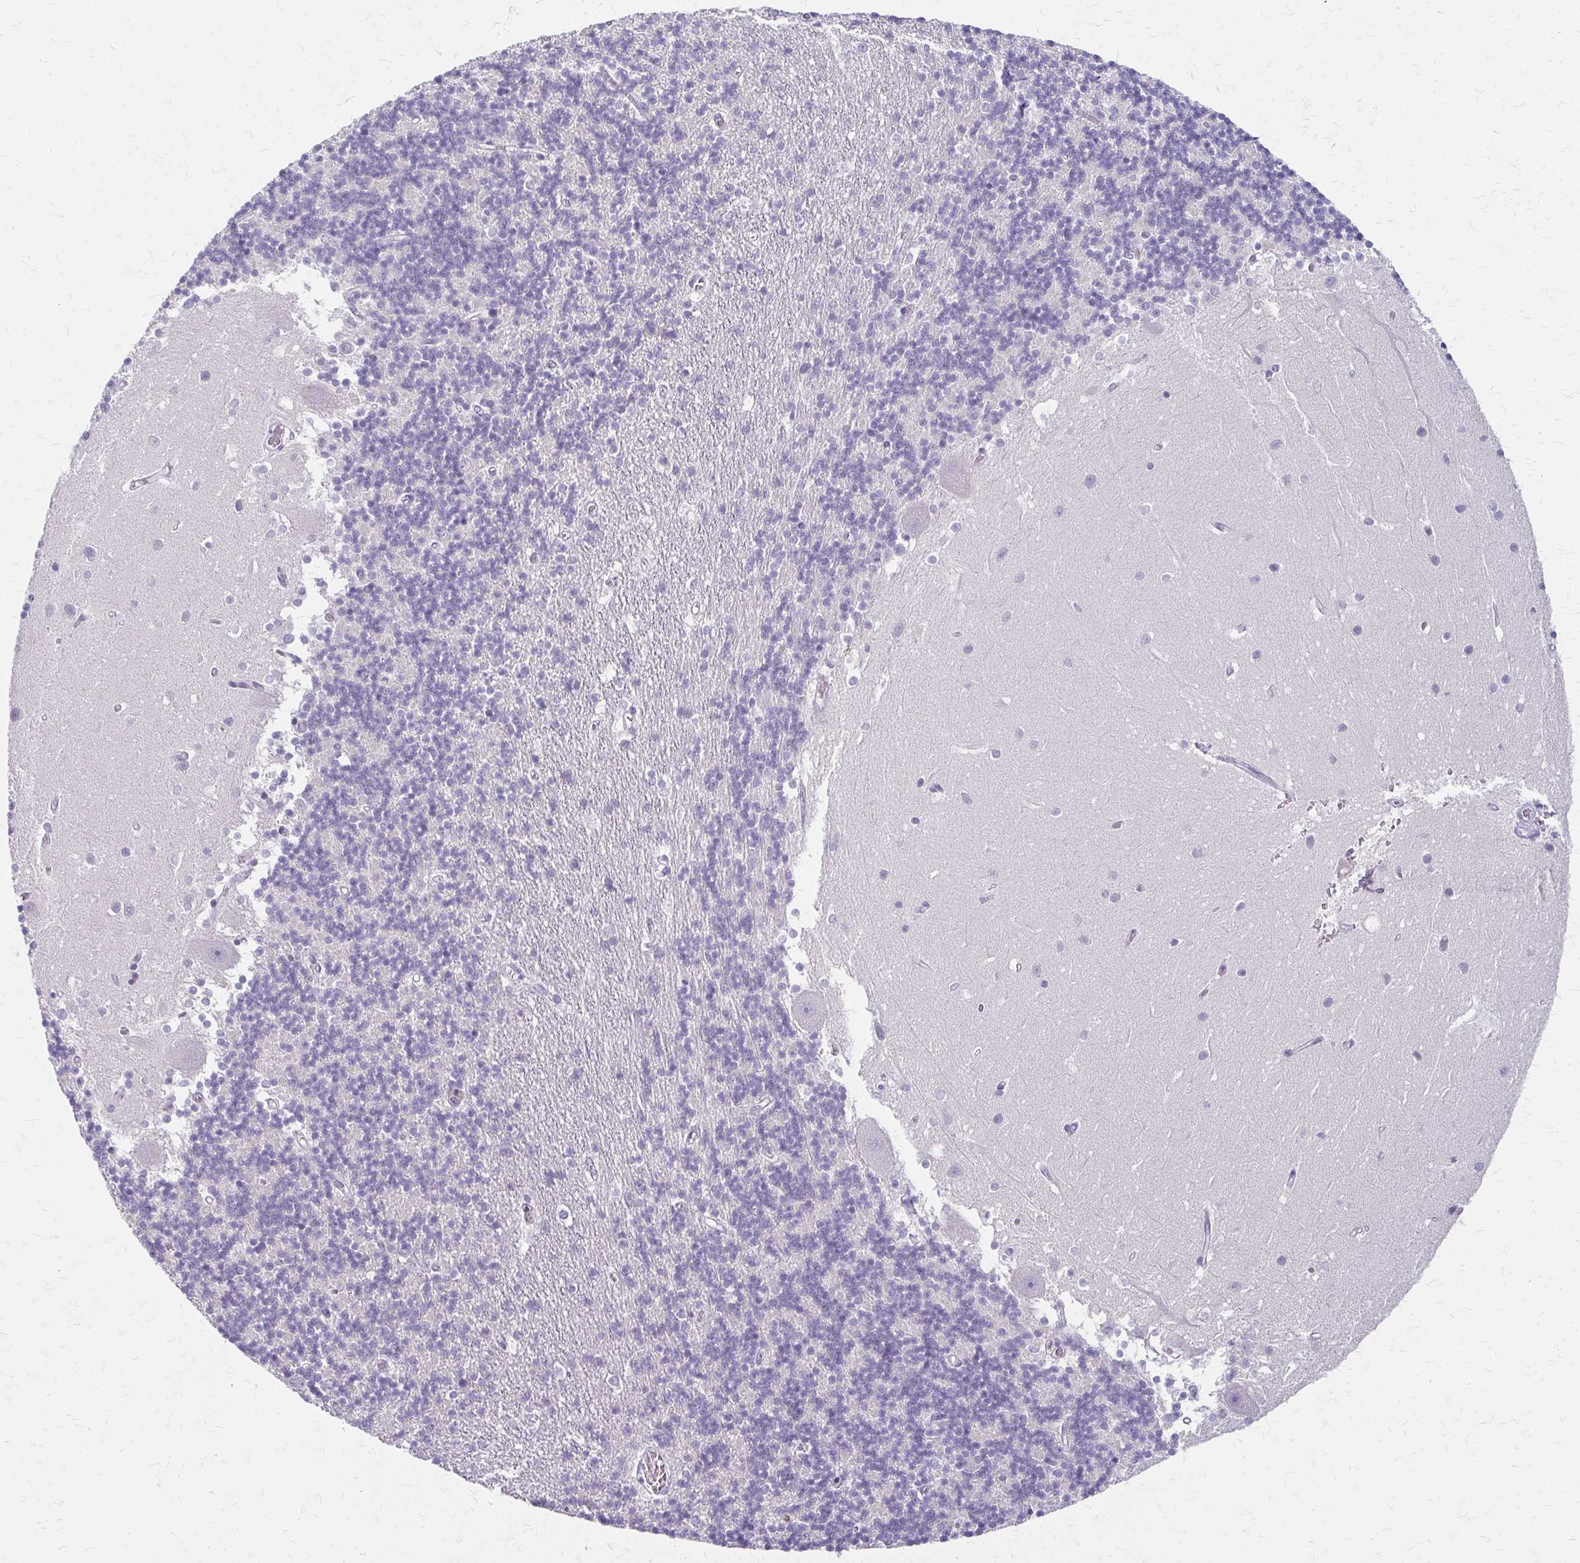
{"staining": {"intensity": "negative", "quantity": "none", "location": "none"}, "tissue": "cerebellum", "cell_type": "Cells in granular layer", "image_type": "normal", "snomed": [{"axis": "morphology", "description": "Normal tissue, NOS"}, {"axis": "topography", "description": "Cerebellum"}], "caption": "Immunohistochemical staining of unremarkable human cerebellum displays no significant staining in cells in granular layer. (Brightfield microscopy of DAB (3,3'-diaminobenzidine) immunohistochemistry (IHC) at high magnification).", "gene": "ACP5", "patient": {"sex": "male", "age": 54}}